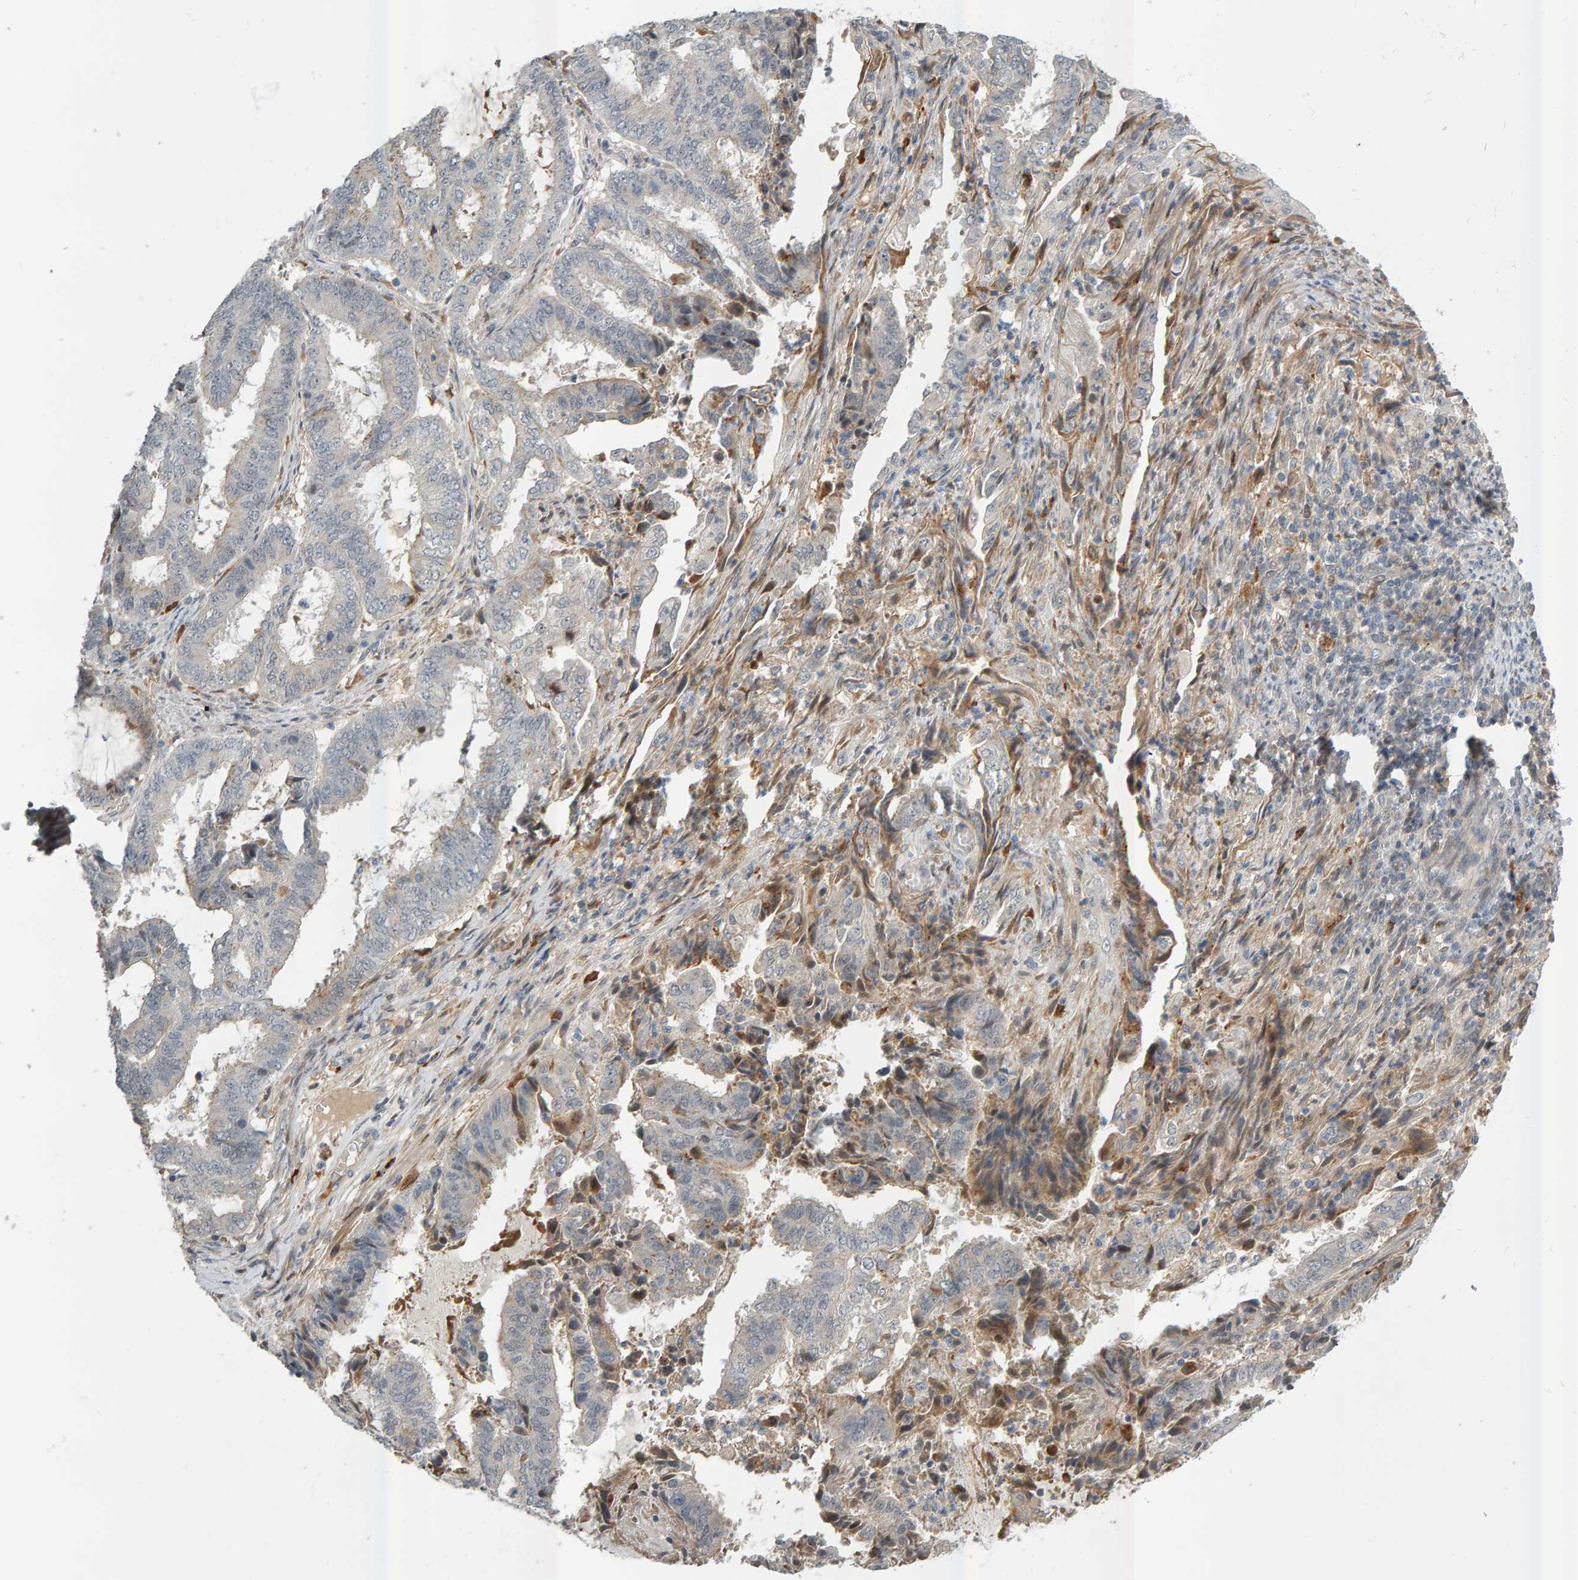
{"staining": {"intensity": "weak", "quantity": "<25%", "location": "cytoplasmic/membranous"}, "tissue": "endometrial cancer", "cell_type": "Tumor cells", "image_type": "cancer", "snomed": [{"axis": "morphology", "description": "Adenocarcinoma, NOS"}, {"axis": "topography", "description": "Endometrium"}], "caption": "Tumor cells are negative for brown protein staining in endometrial cancer.", "gene": "ZNF160", "patient": {"sex": "female", "age": 51}}